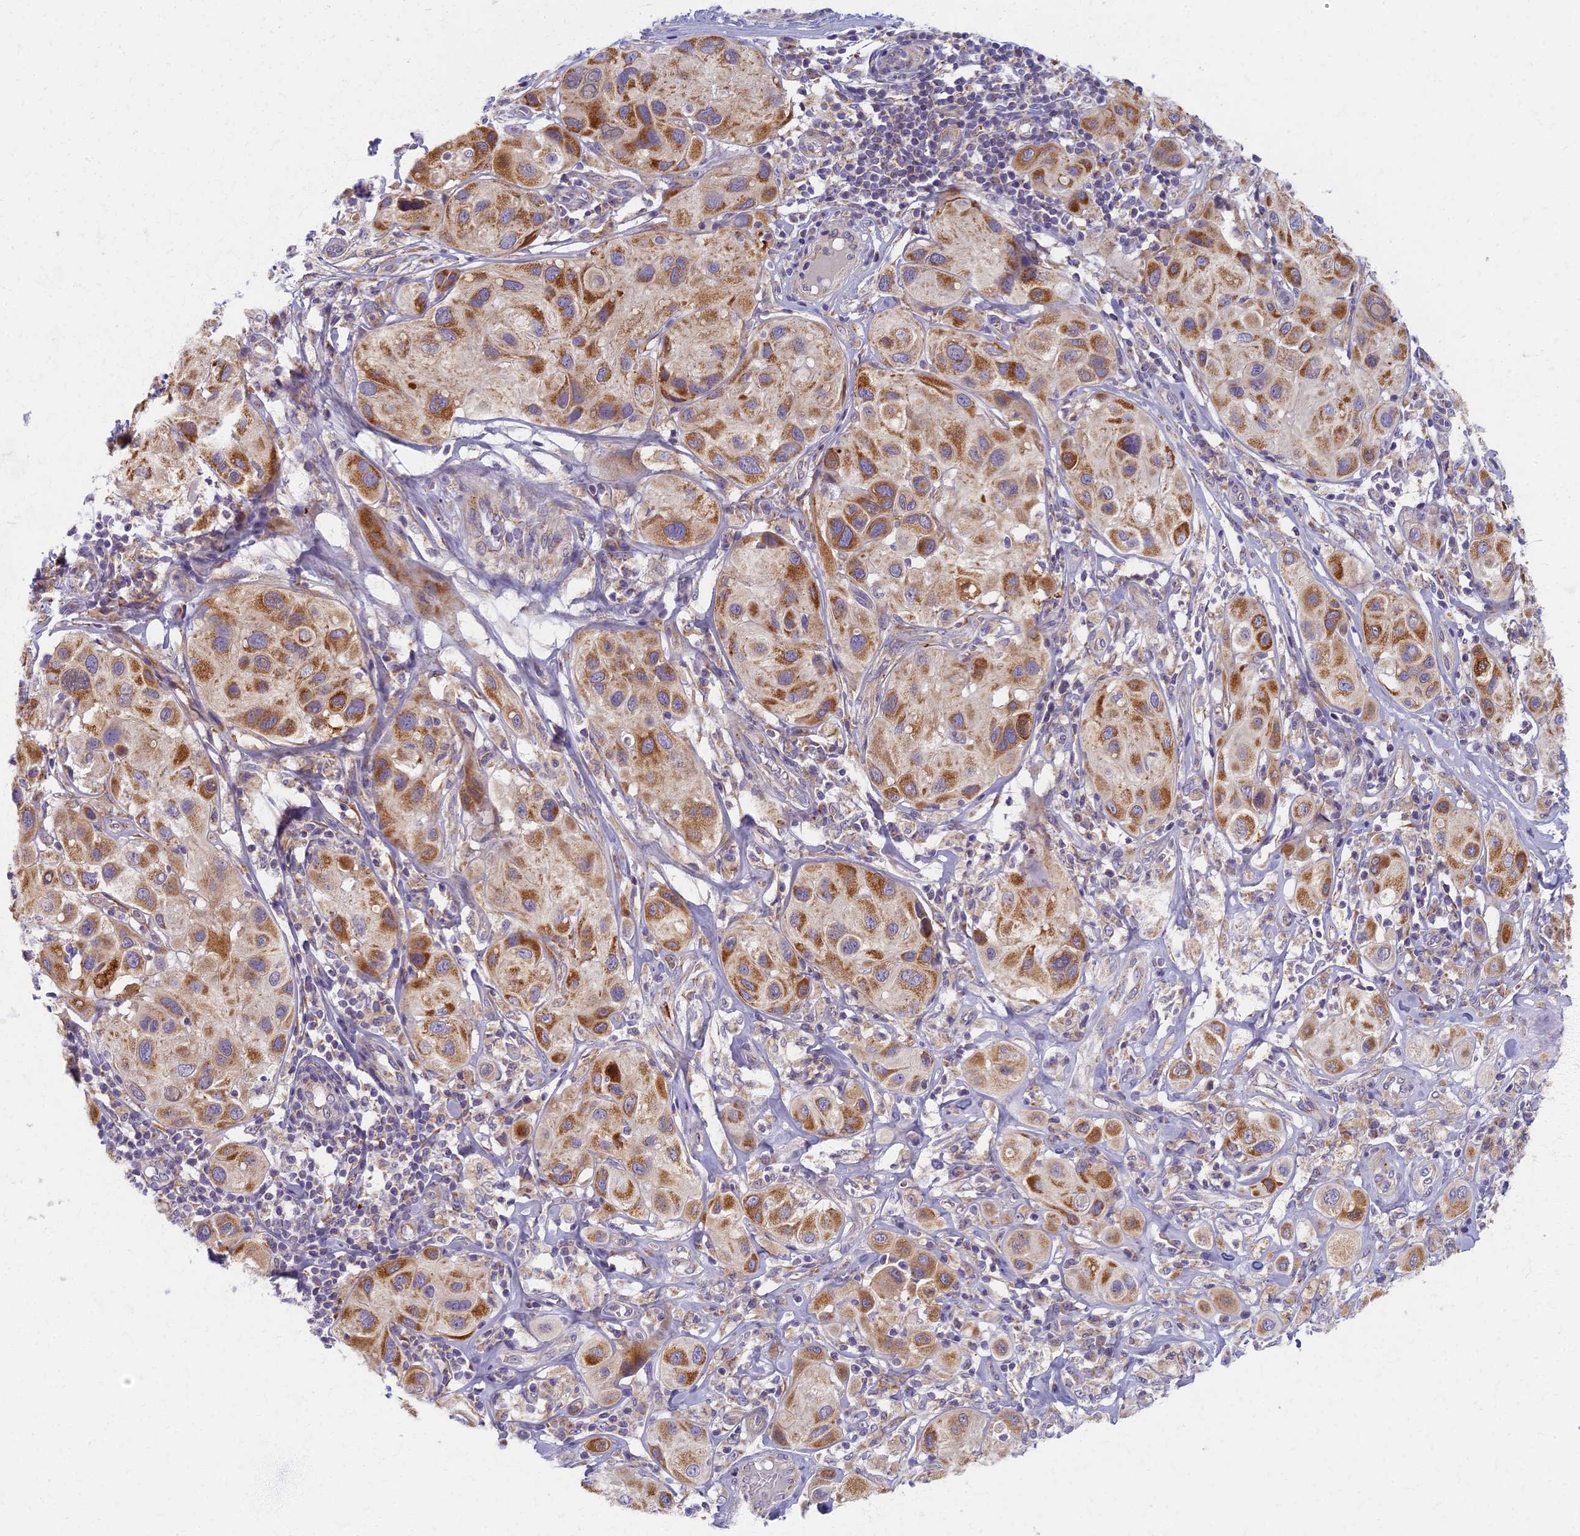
{"staining": {"intensity": "moderate", "quantity": ">75%", "location": "cytoplasmic/membranous"}, "tissue": "melanoma", "cell_type": "Tumor cells", "image_type": "cancer", "snomed": [{"axis": "morphology", "description": "Malignant melanoma, Metastatic site"}, {"axis": "topography", "description": "Skin"}], "caption": "Melanoma stained for a protein shows moderate cytoplasmic/membranous positivity in tumor cells. (Stains: DAB in brown, nuclei in blue, Microscopy: brightfield microscopy at high magnification).", "gene": "MRPS25", "patient": {"sex": "male", "age": 41}}